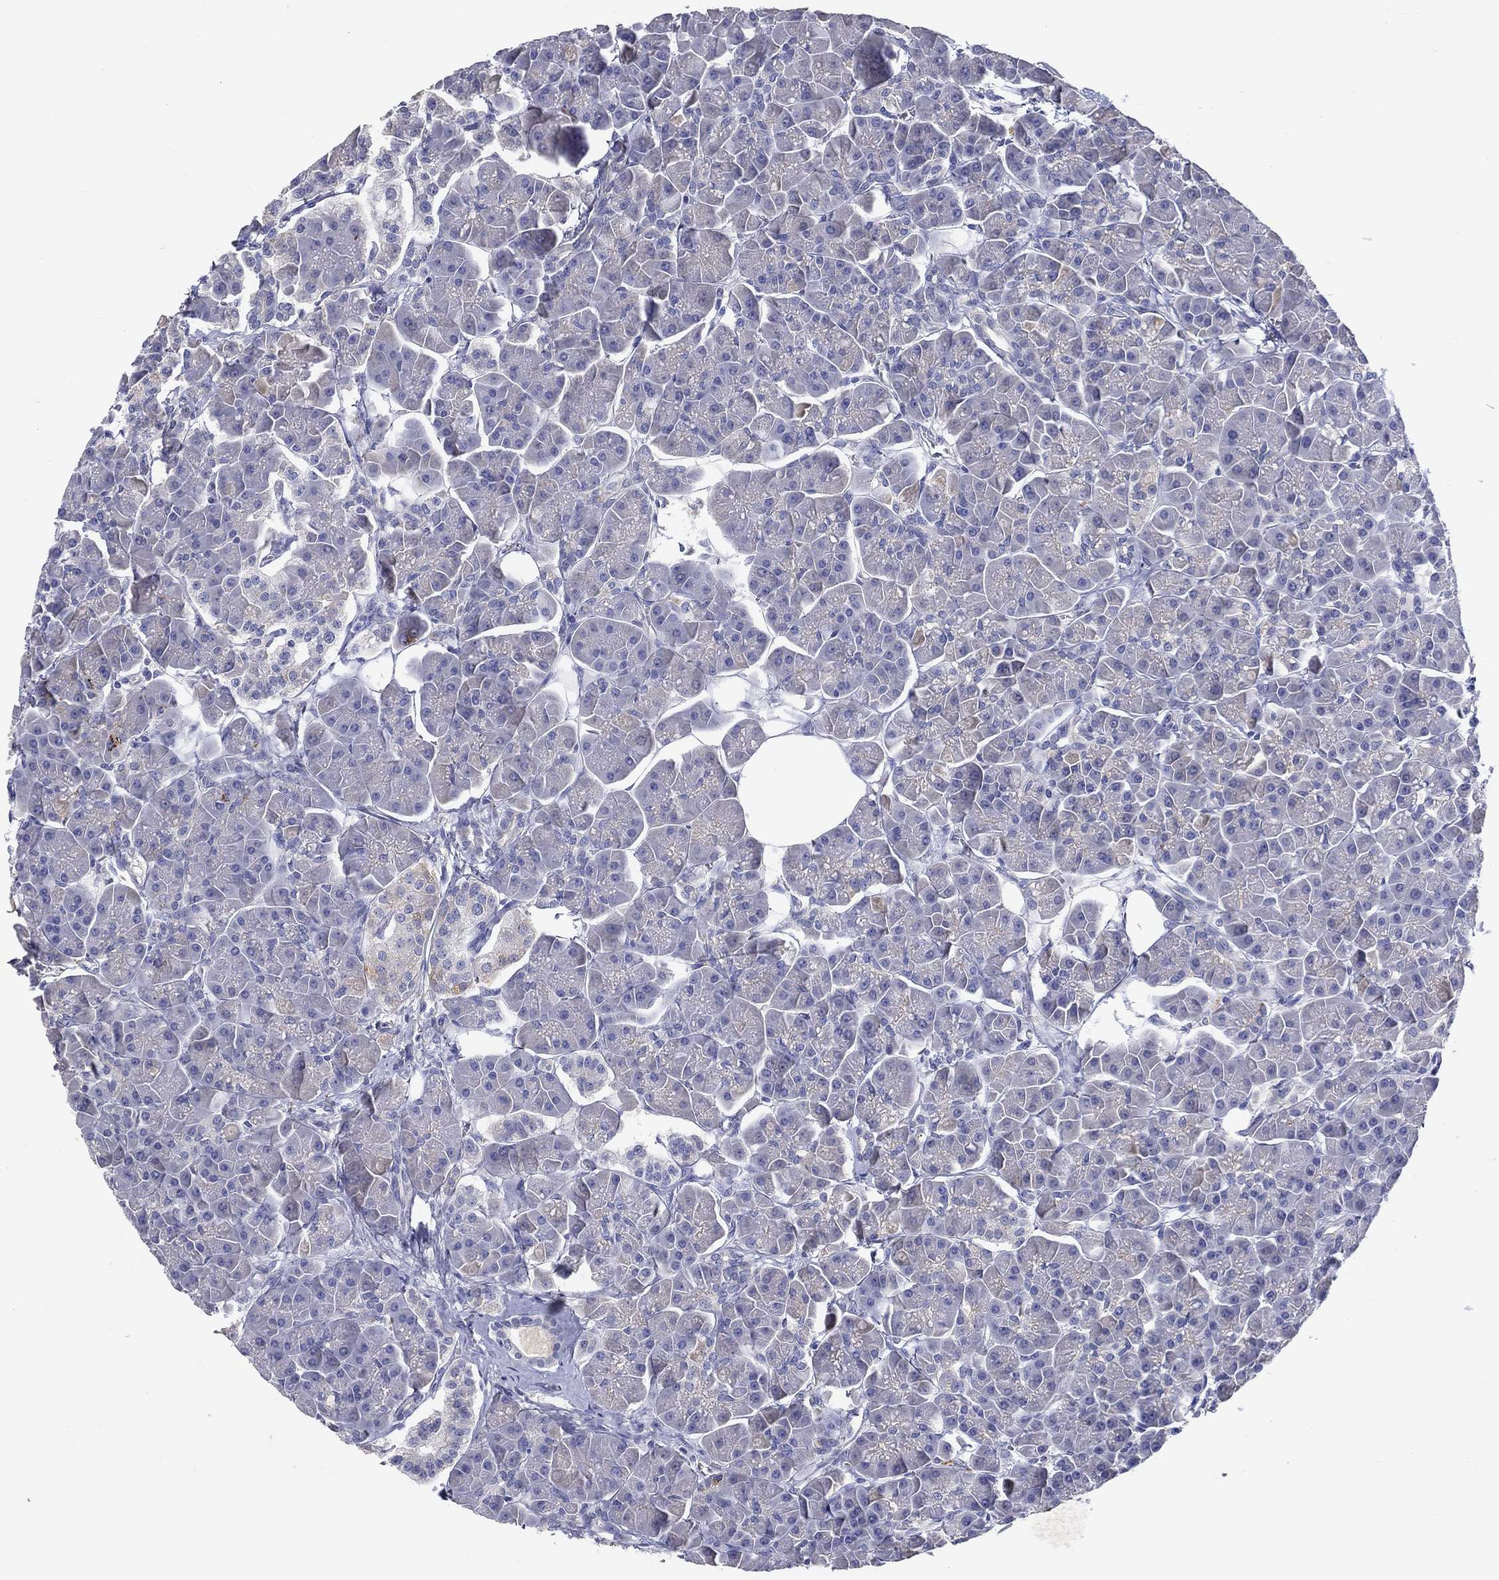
{"staining": {"intensity": "negative", "quantity": "none", "location": "none"}, "tissue": "pancreas", "cell_type": "Exocrine glandular cells", "image_type": "normal", "snomed": [{"axis": "morphology", "description": "Normal tissue, NOS"}, {"axis": "topography", "description": "Pancreas"}], "caption": "Exocrine glandular cells show no significant positivity in normal pancreas. (Brightfield microscopy of DAB (3,3'-diaminobenzidine) IHC at high magnification).", "gene": "ERMP1", "patient": {"sex": "male", "age": 70}}